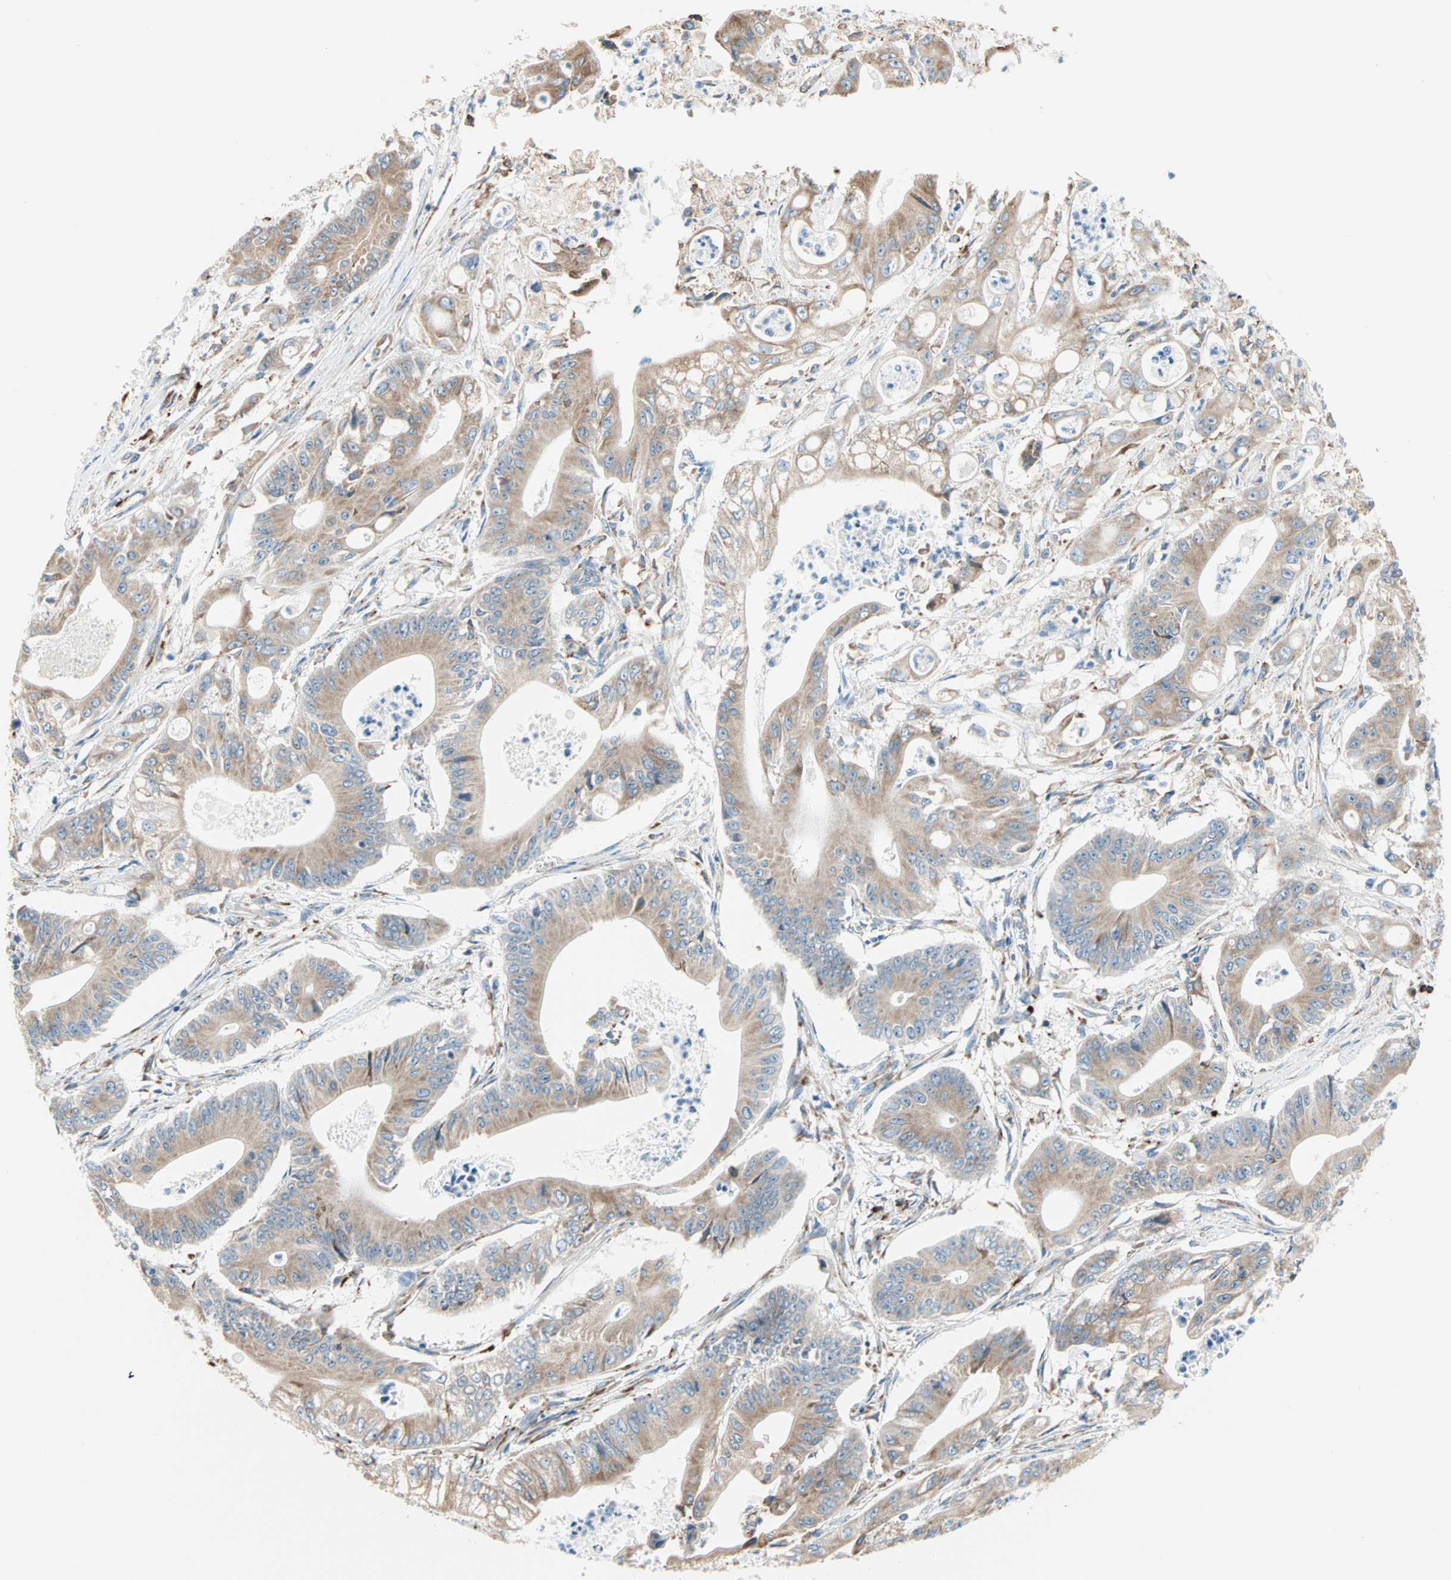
{"staining": {"intensity": "moderate", "quantity": ">75%", "location": "cytoplasmic/membranous"}, "tissue": "pancreatic cancer", "cell_type": "Tumor cells", "image_type": "cancer", "snomed": [{"axis": "morphology", "description": "Normal tissue, NOS"}, {"axis": "topography", "description": "Lymph node"}], "caption": "Immunohistochemistry of pancreatic cancer demonstrates medium levels of moderate cytoplasmic/membranous staining in about >75% of tumor cells. The staining is performed using DAB (3,3'-diaminobenzidine) brown chromogen to label protein expression. The nuclei are counter-stained blue using hematoxylin.", "gene": "PLCXD1", "patient": {"sex": "male", "age": 62}}